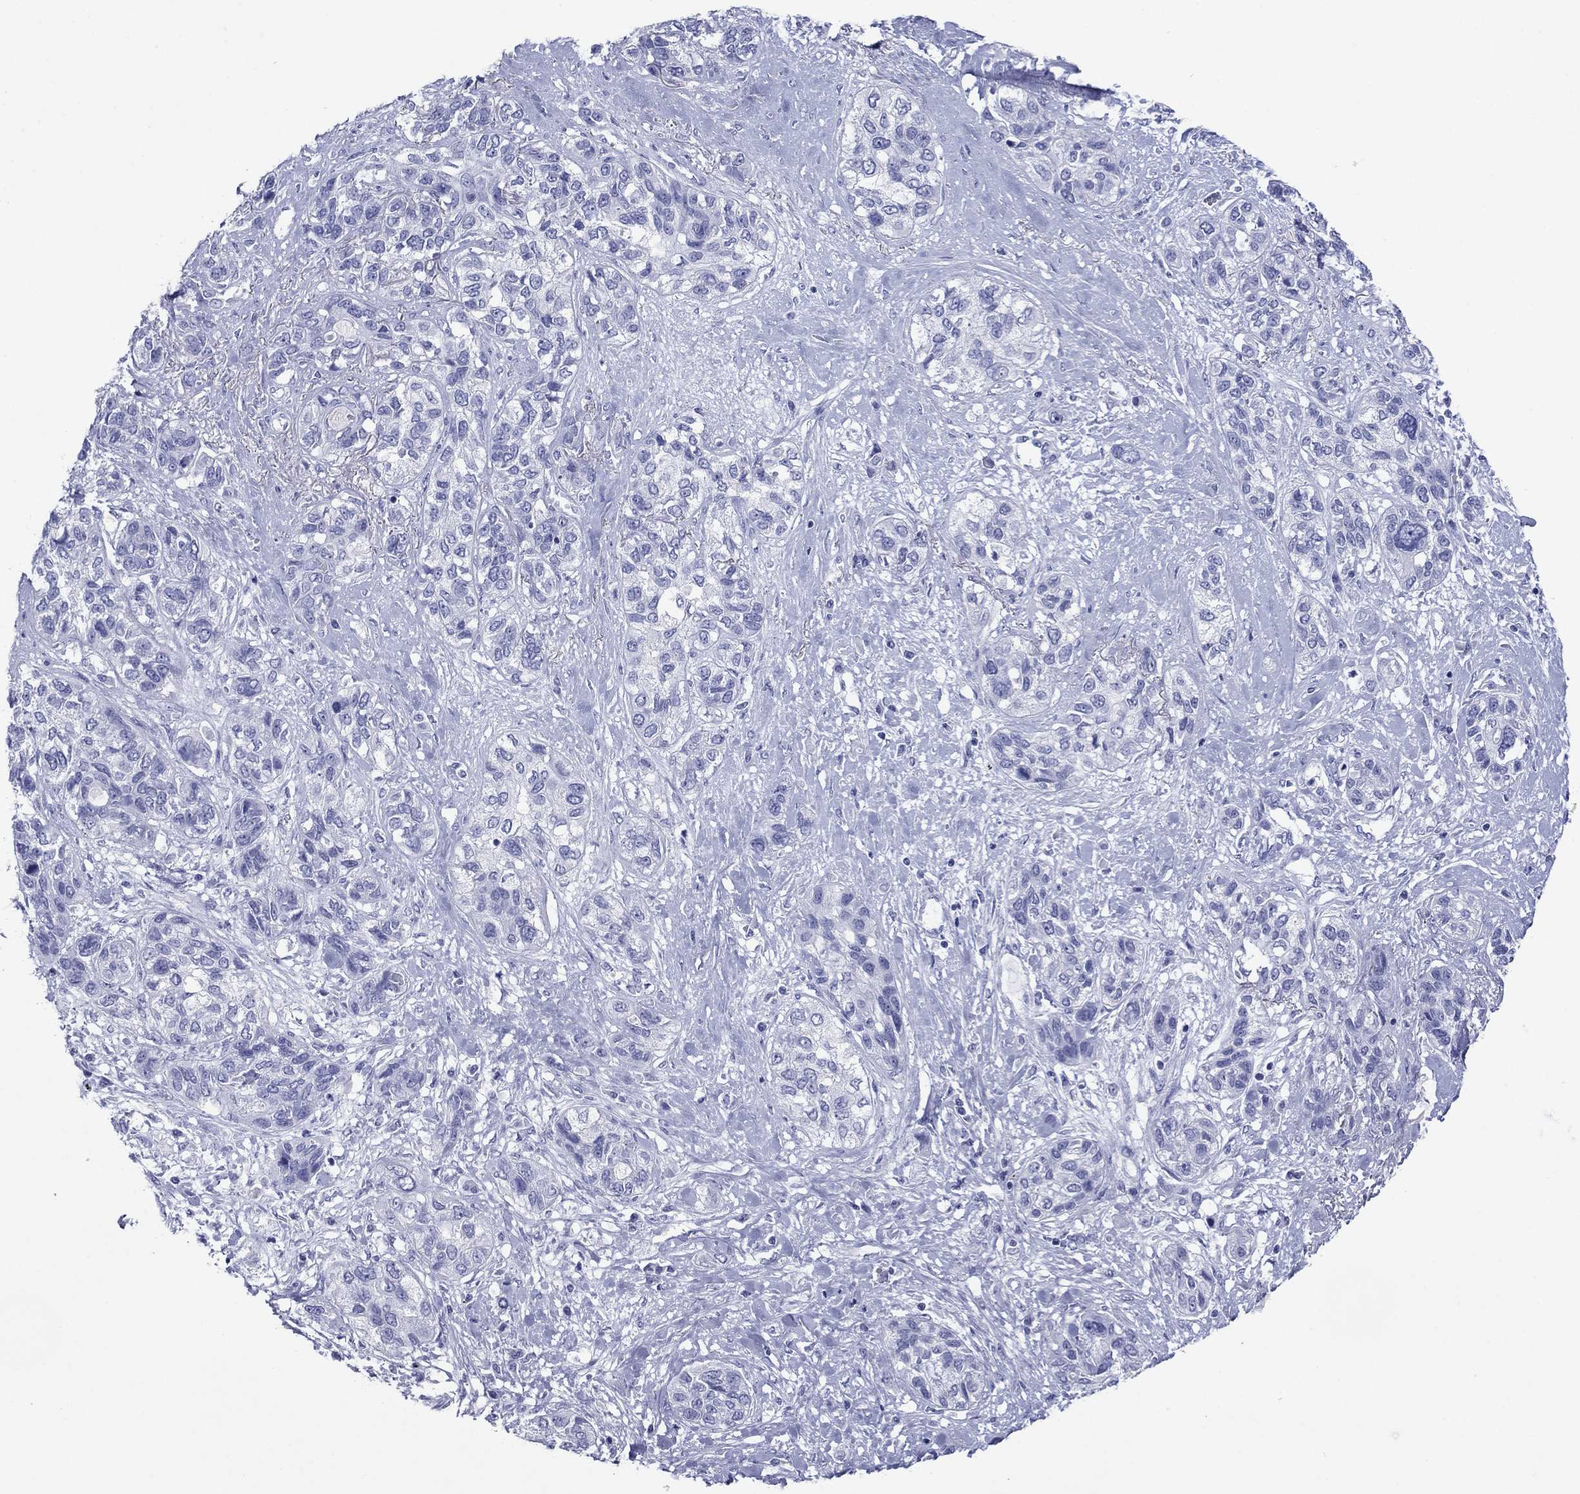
{"staining": {"intensity": "negative", "quantity": "none", "location": "none"}, "tissue": "lung cancer", "cell_type": "Tumor cells", "image_type": "cancer", "snomed": [{"axis": "morphology", "description": "Squamous cell carcinoma, NOS"}, {"axis": "topography", "description": "Lung"}], "caption": "Immunohistochemistry micrograph of lung cancer stained for a protein (brown), which shows no positivity in tumor cells. (DAB (3,3'-diaminobenzidine) immunohistochemistry (IHC), high magnification).", "gene": "ATP4A", "patient": {"sex": "female", "age": 70}}